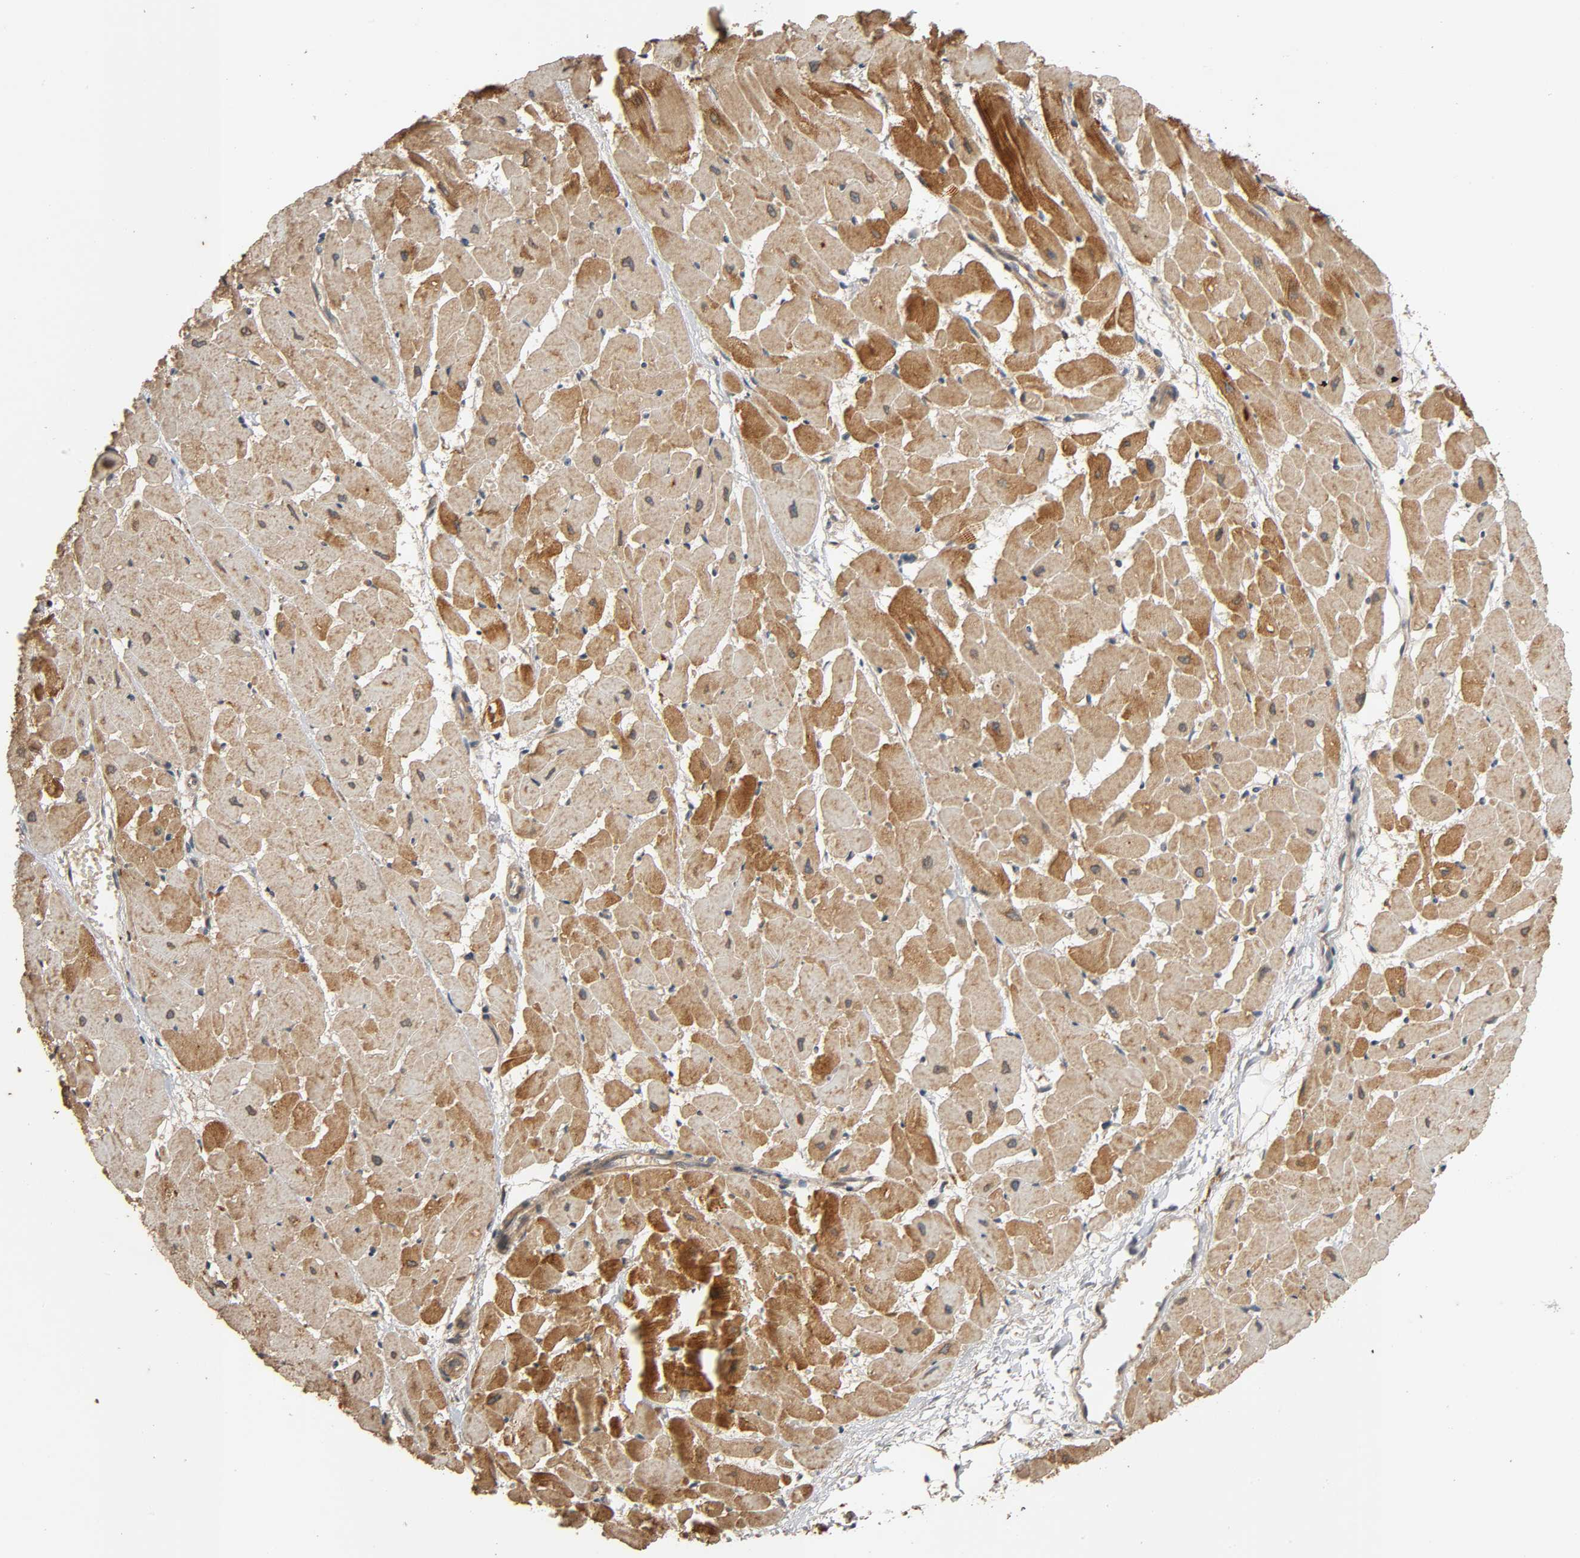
{"staining": {"intensity": "moderate", "quantity": ">75%", "location": "cytoplasmic/membranous"}, "tissue": "heart muscle", "cell_type": "Cardiomyocytes", "image_type": "normal", "snomed": [{"axis": "morphology", "description": "Normal tissue, NOS"}, {"axis": "topography", "description": "Heart"}], "caption": "Immunohistochemical staining of benign heart muscle shows medium levels of moderate cytoplasmic/membranous positivity in approximately >75% of cardiomyocytes.", "gene": "MAP3K8", "patient": {"sex": "female", "age": 19}}